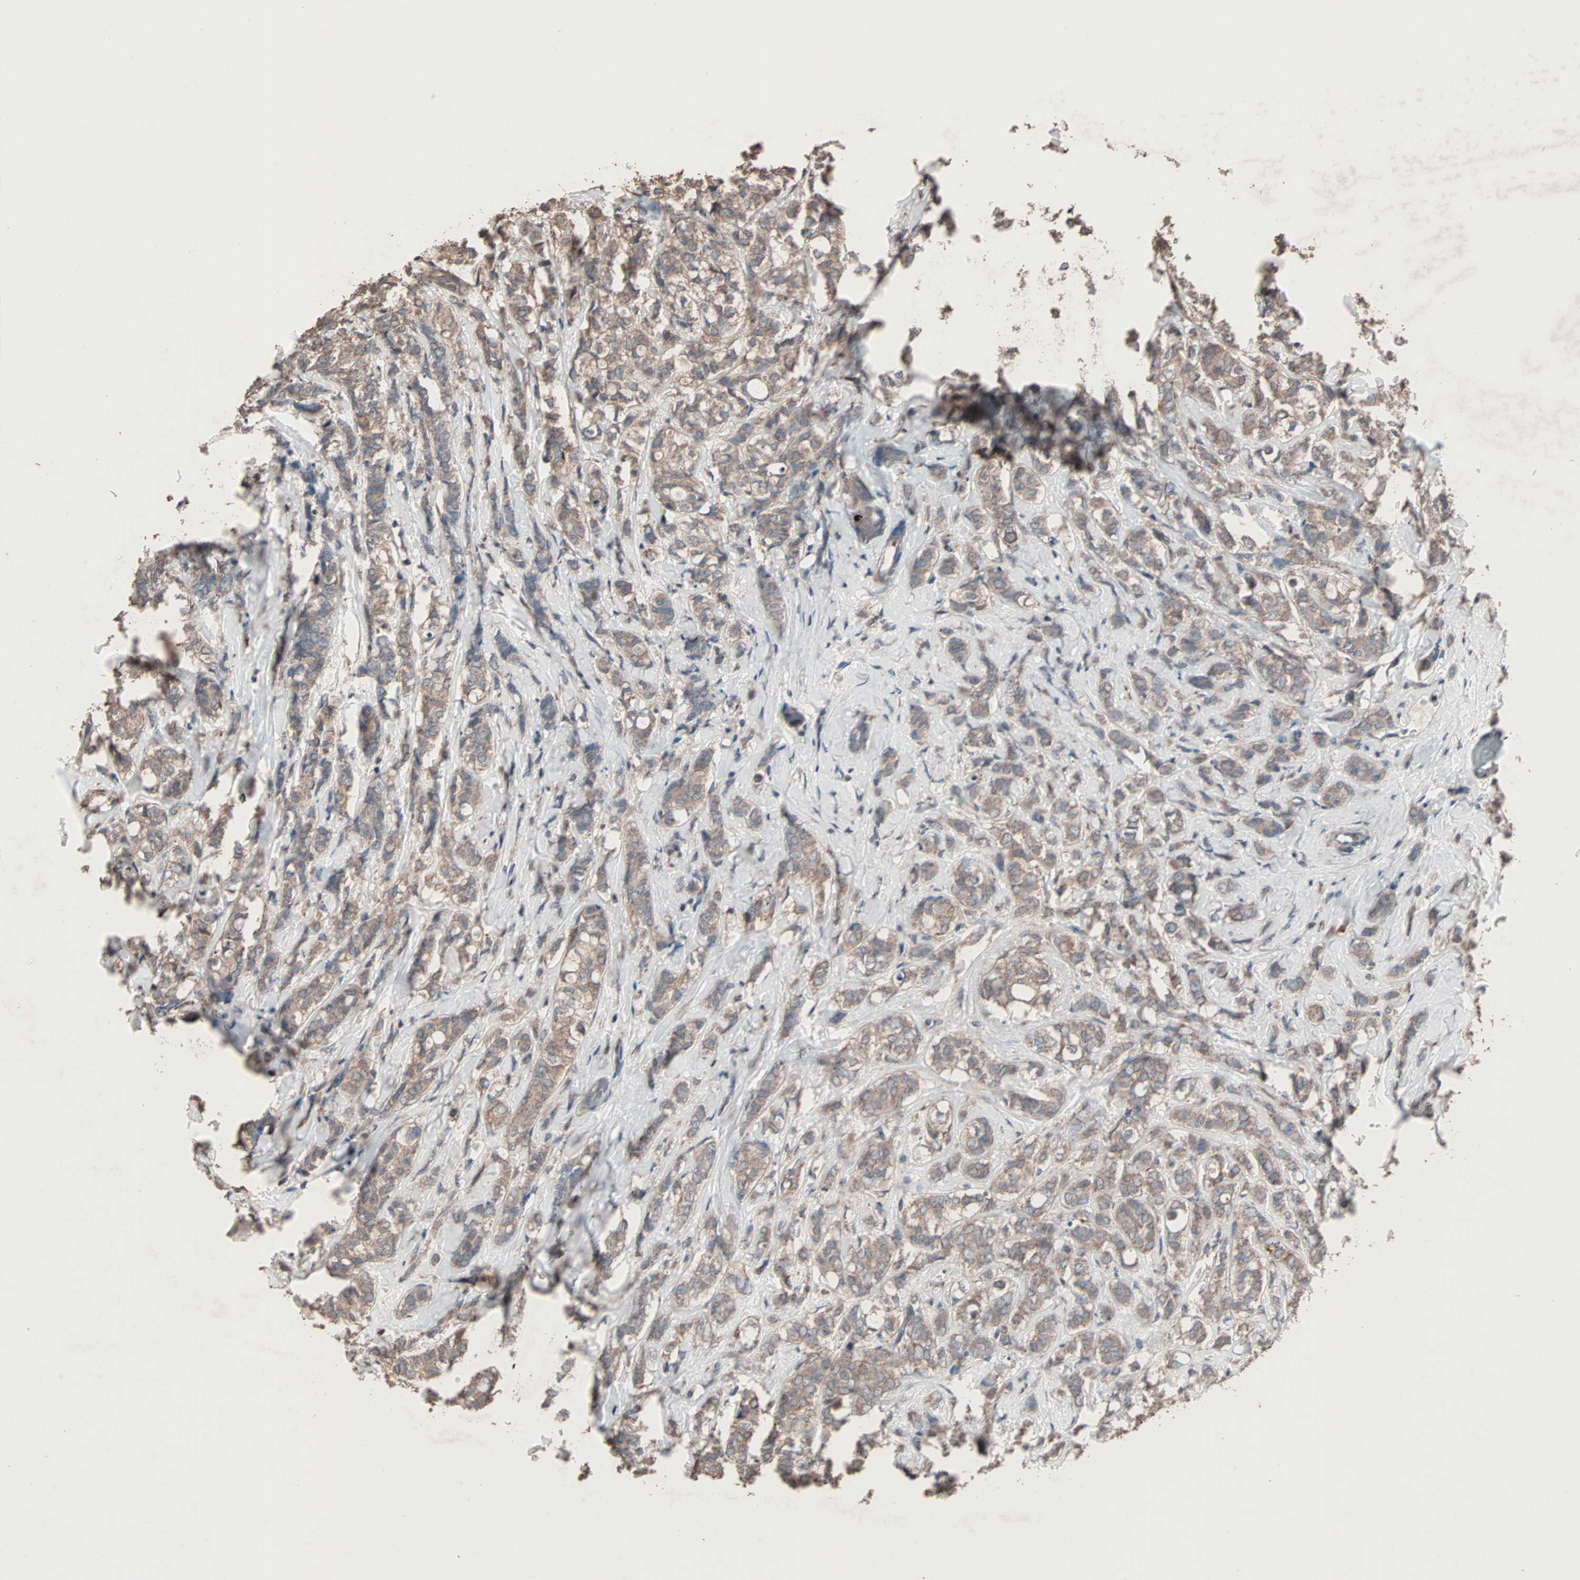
{"staining": {"intensity": "moderate", "quantity": ">75%", "location": "cytoplasmic/membranous"}, "tissue": "breast cancer", "cell_type": "Tumor cells", "image_type": "cancer", "snomed": [{"axis": "morphology", "description": "Lobular carcinoma"}, {"axis": "topography", "description": "Breast"}], "caption": "High-power microscopy captured an immunohistochemistry histopathology image of lobular carcinoma (breast), revealing moderate cytoplasmic/membranous positivity in about >75% of tumor cells.", "gene": "MRPL2", "patient": {"sex": "female", "age": 60}}